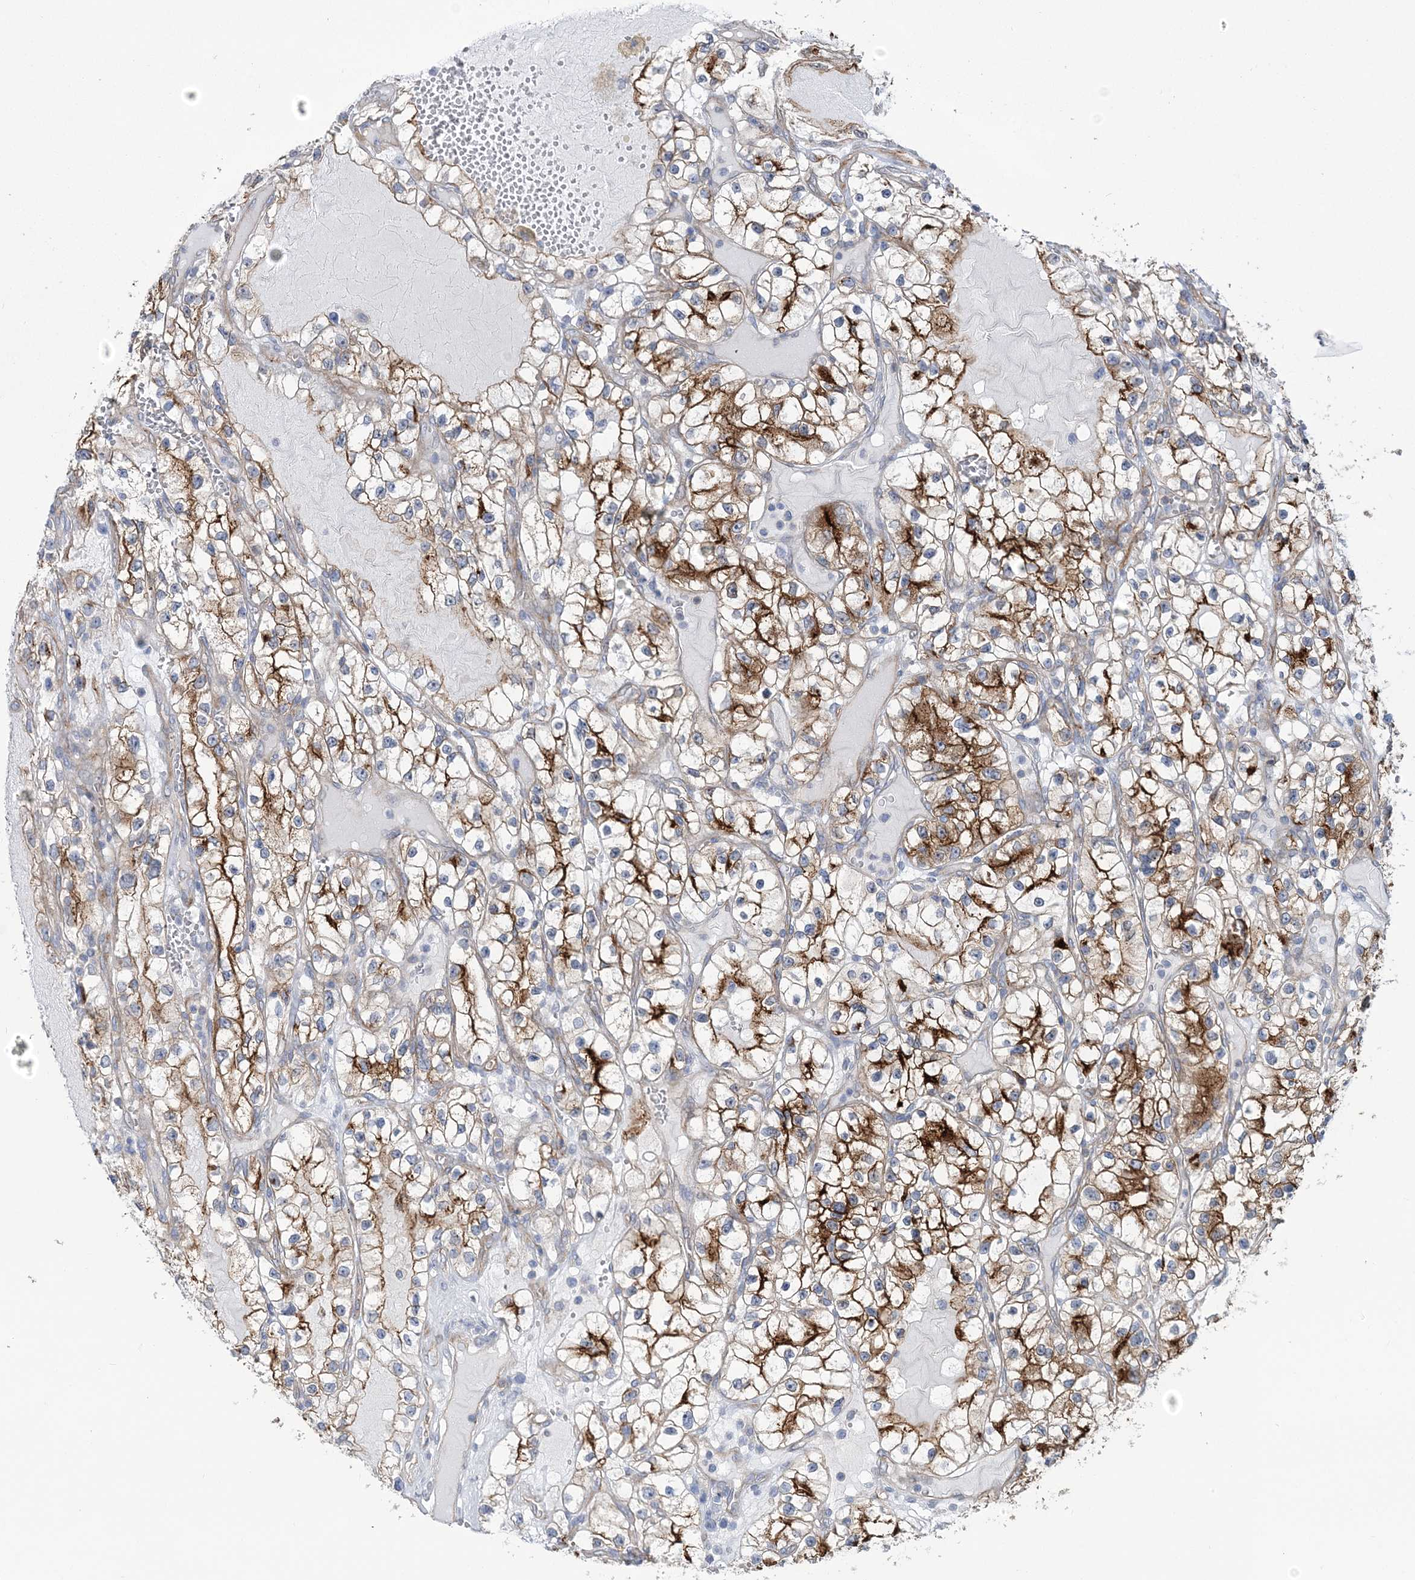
{"staining": {"intensity": "strong", "quantity": "25%-75%", "location": "cytoplasmic/membranous"}, "tissue": "renal cancer", "cell_type": "Tumor cells", "image_type": "cancer", "snomed": [{"axis": "morphology", "description": "Adenocarcinoma, NOS"}, {"axis": "topography", "description": "Kidney"}], "caption": "Adenocarcinoma (renal) stained with IHC shows strong cytoplasmic/membranous expression in approximately 25%-75% of tumor cells.", "gene": "RAB11FIP5", "patient": {"sex": "female", "age": 57}}